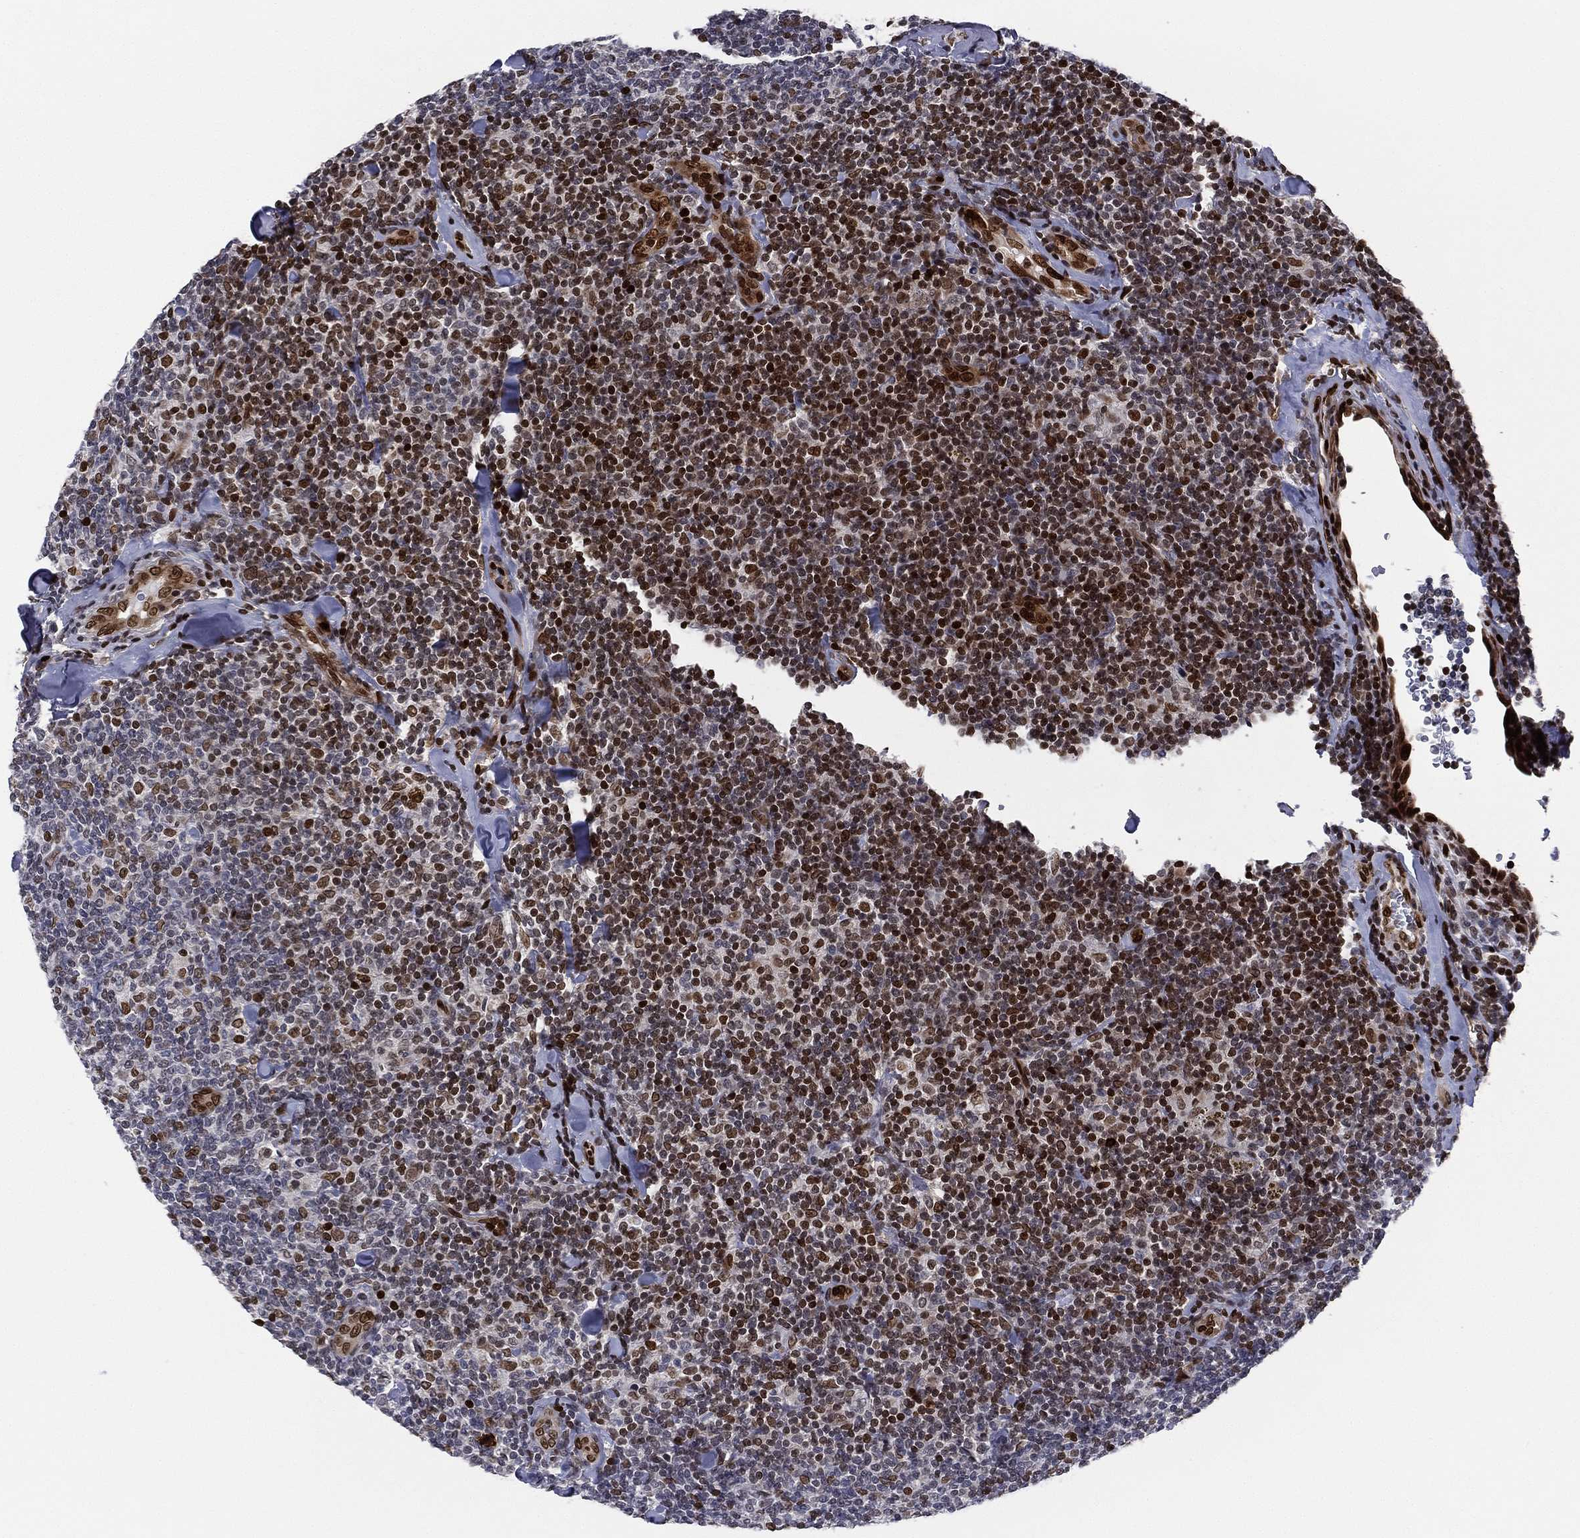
{"staining": {"intensity": "strong", "quantity": "25%-75%", "location": "nuclear"}, "tissue": "lymphoma", "cell_type": "Tumor cells", "image_type": "cancer", "snomed": [{"axis": "morphology", "description": "Malignant lymphoma, non-Hodgkin's type, Low grade"}, {"axis": "topography", "description": "Lymph node"}], "caption": "Lymphoma tissue exhibits strong nuclear staining in approximately 25%-75% of tumor cells", "gene": "LMNB1", "patient": {"sex": "female", "age": 56}}